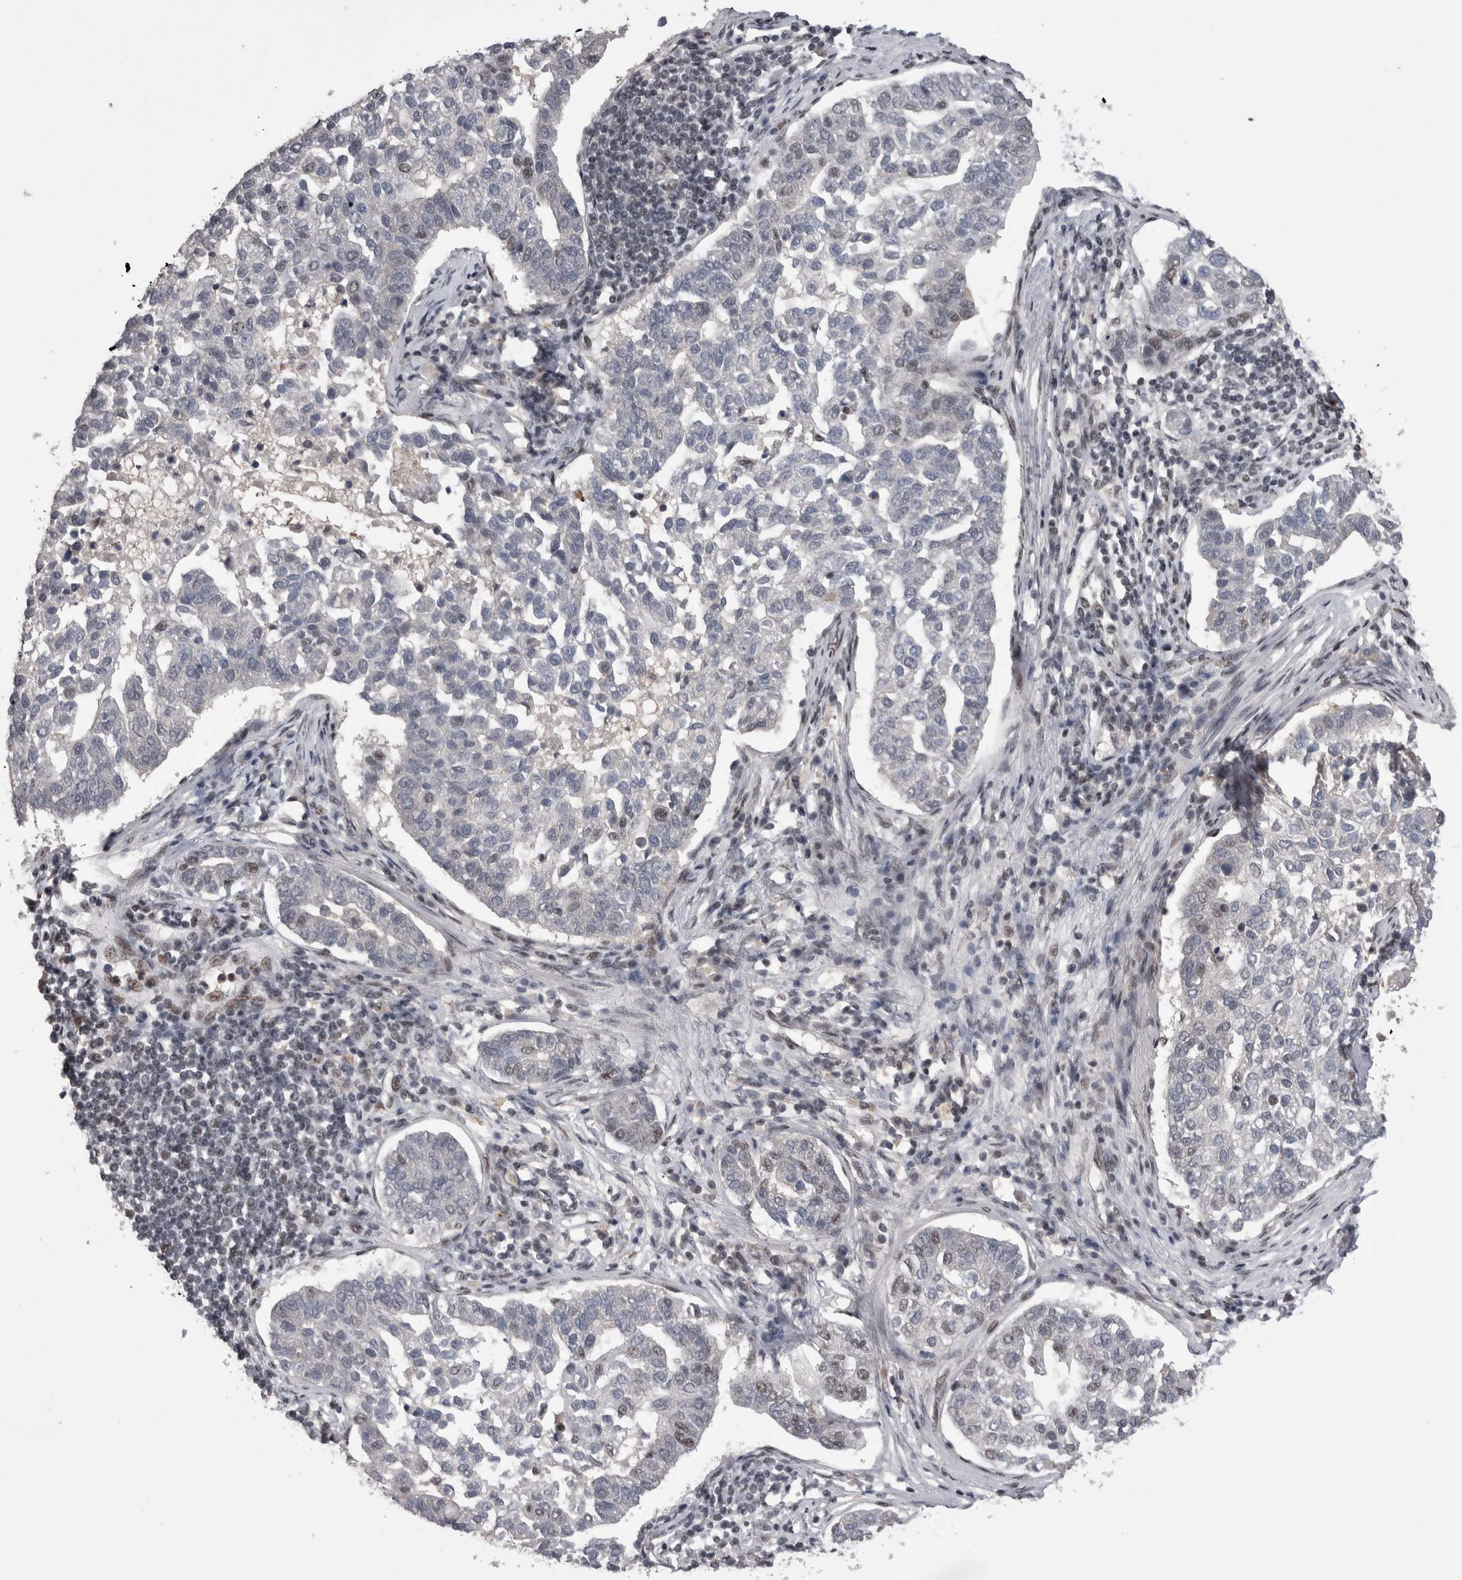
{"staining": {"intensity": "weak", "quantity": "<25%", "location": "nuclear"}, "tissue": "pancreatic cancer", "cell_type": "Tumor cells", "image_type": "cancer", "snomed": [{"axis": "morphology", "description": "Adenocarcinoma, NOS"}, {"axis": "topography", "description": "Pancreas"}], "caption": "Tumor cells show no significant protein staining in pancreatic cancer (adenocarcinoma).", "gene": "DMTF1", "patient": {"sex": "female", "age": 61}}